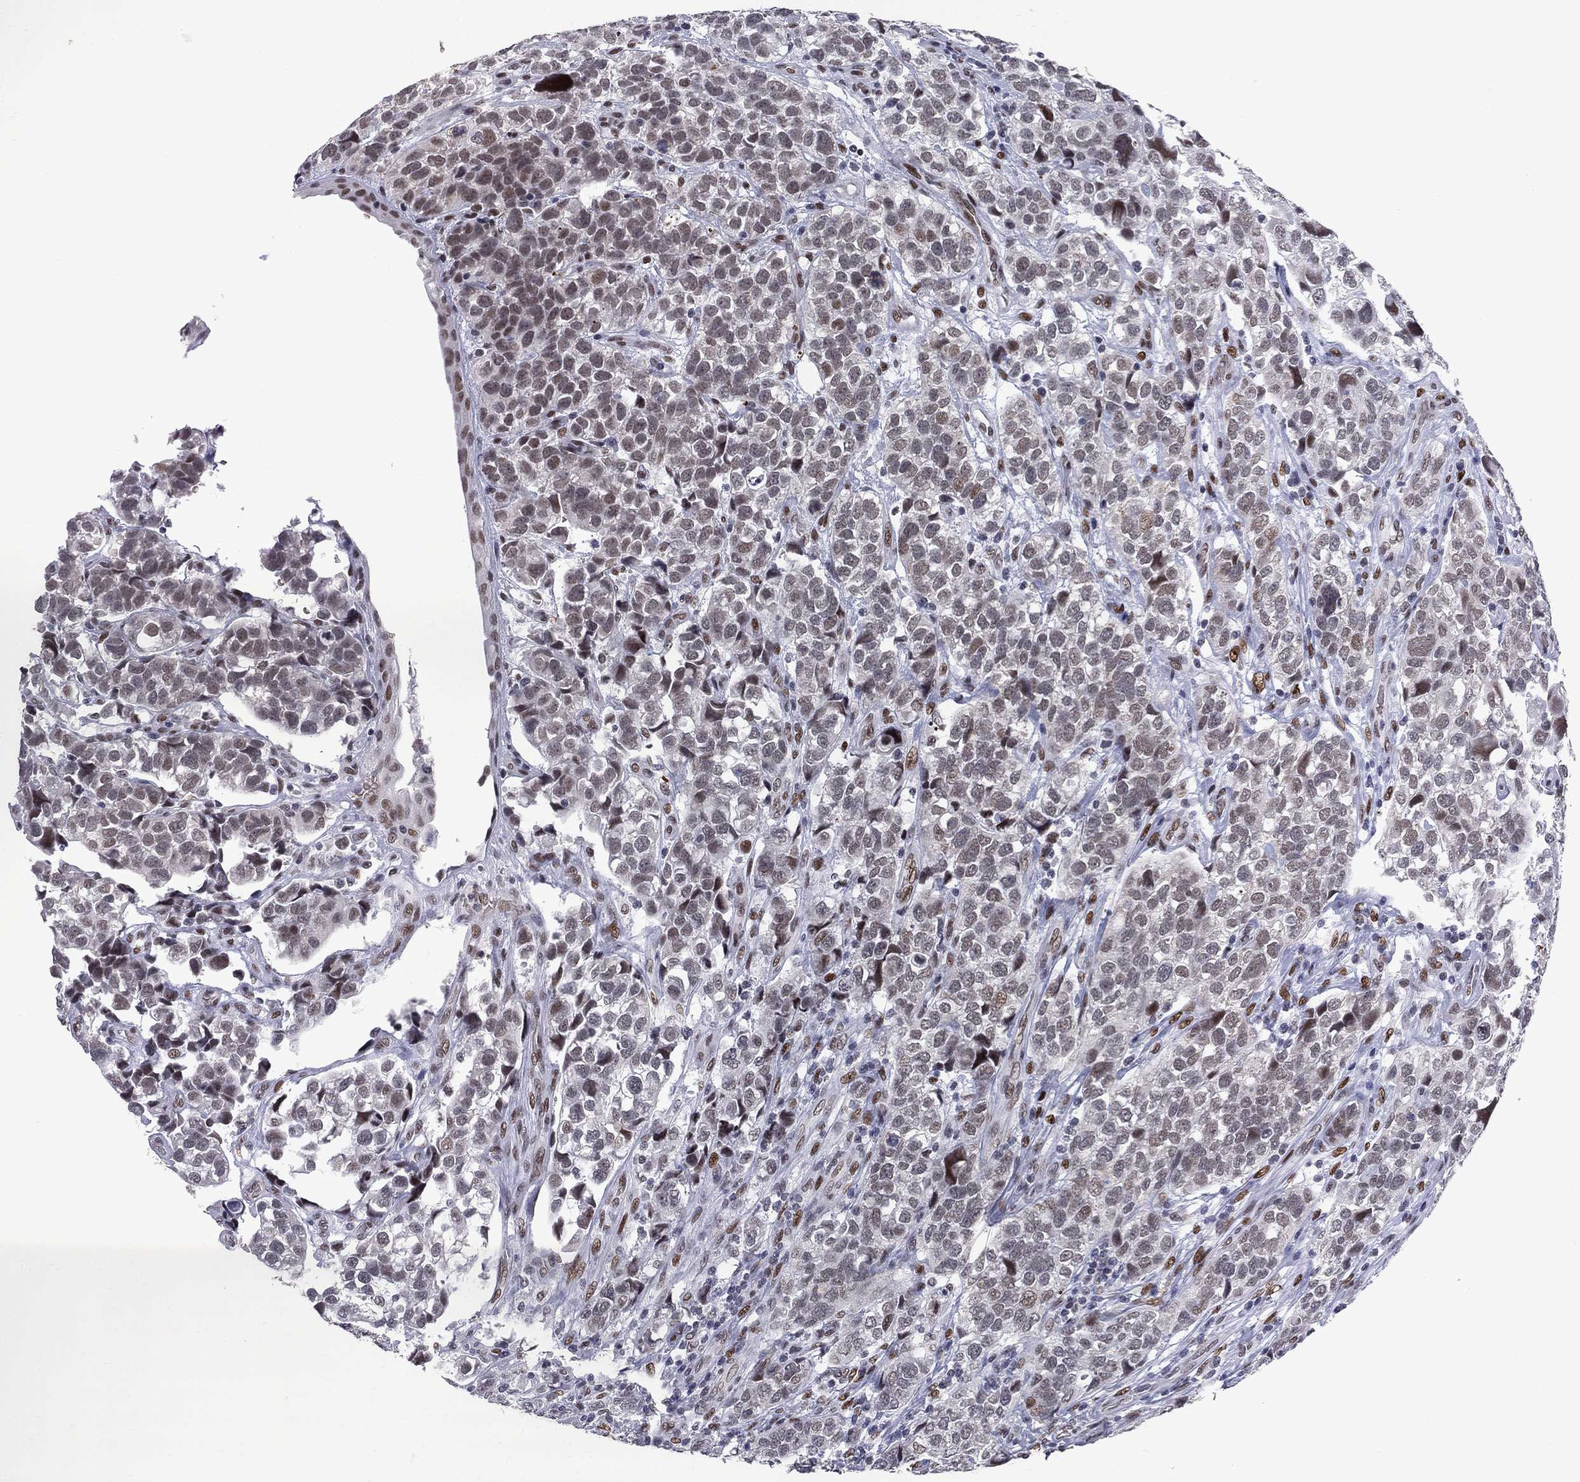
{"staining": {"intensity": "weak", "quantity": "<25%", "location": "nuclear"}, "tissue": "urothelial cancer", "cell_type": "Tumor cells", "image_type": "cancer", "snomed": [{"axis": "morphology", "description": "Urothelial carcinoma, High grade"}, {"axis": "topography", "description": "Urinary bladder"}], "caption": "Tumor cells are negative for brown protein staining in urothelial cancer. (Stains: DAB (3,3'-diaminobenzidine) immunohistochemistry with hematoxylin counter stain, Microscopy: brightfield microscopy at high magnification).", "gene": "ZBTB47", "patient": {"sex": "female", "age": 58}}